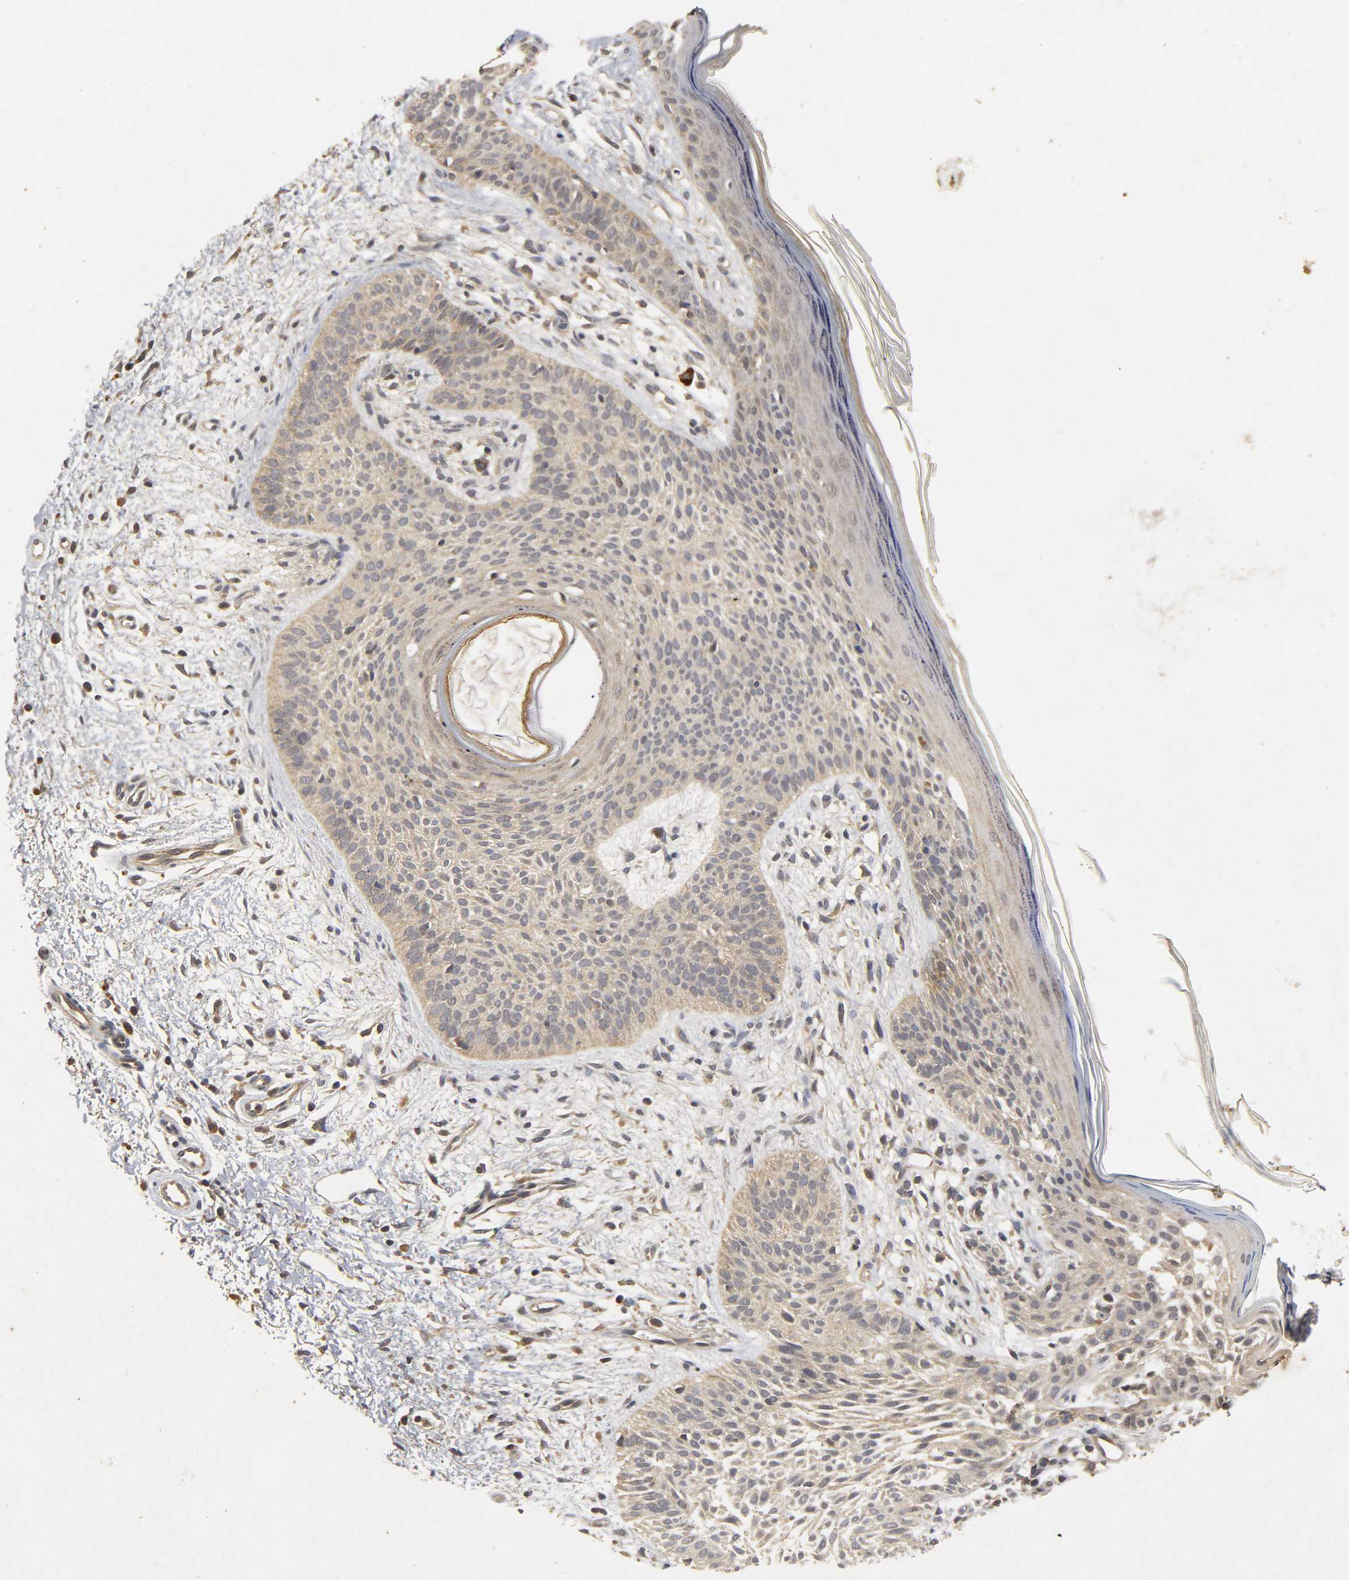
{"staining": {"intensity": "weak", "quantity": "25%-75%", "location": "cytoplasmic/membranous"}, "tissue": "skin cancer", "cell_type": "Tumor cells", "image_type": "cancer", "snomed": [{"axis": "morphology", "description": "Normal tissue, NOS"}, {"axis": "morphology", "description": "Basal cell carcinoma"}, {"axis": "topography", "description": "Skin"}], "caption": "Human skin cancer stained with a brown dye demonstrates weak cytoplasmic/membranous positive positivity in about 25%-75% of tumor cells.", "gene": "TRAF6", "patient": {"sex": "female", "age": 69}}